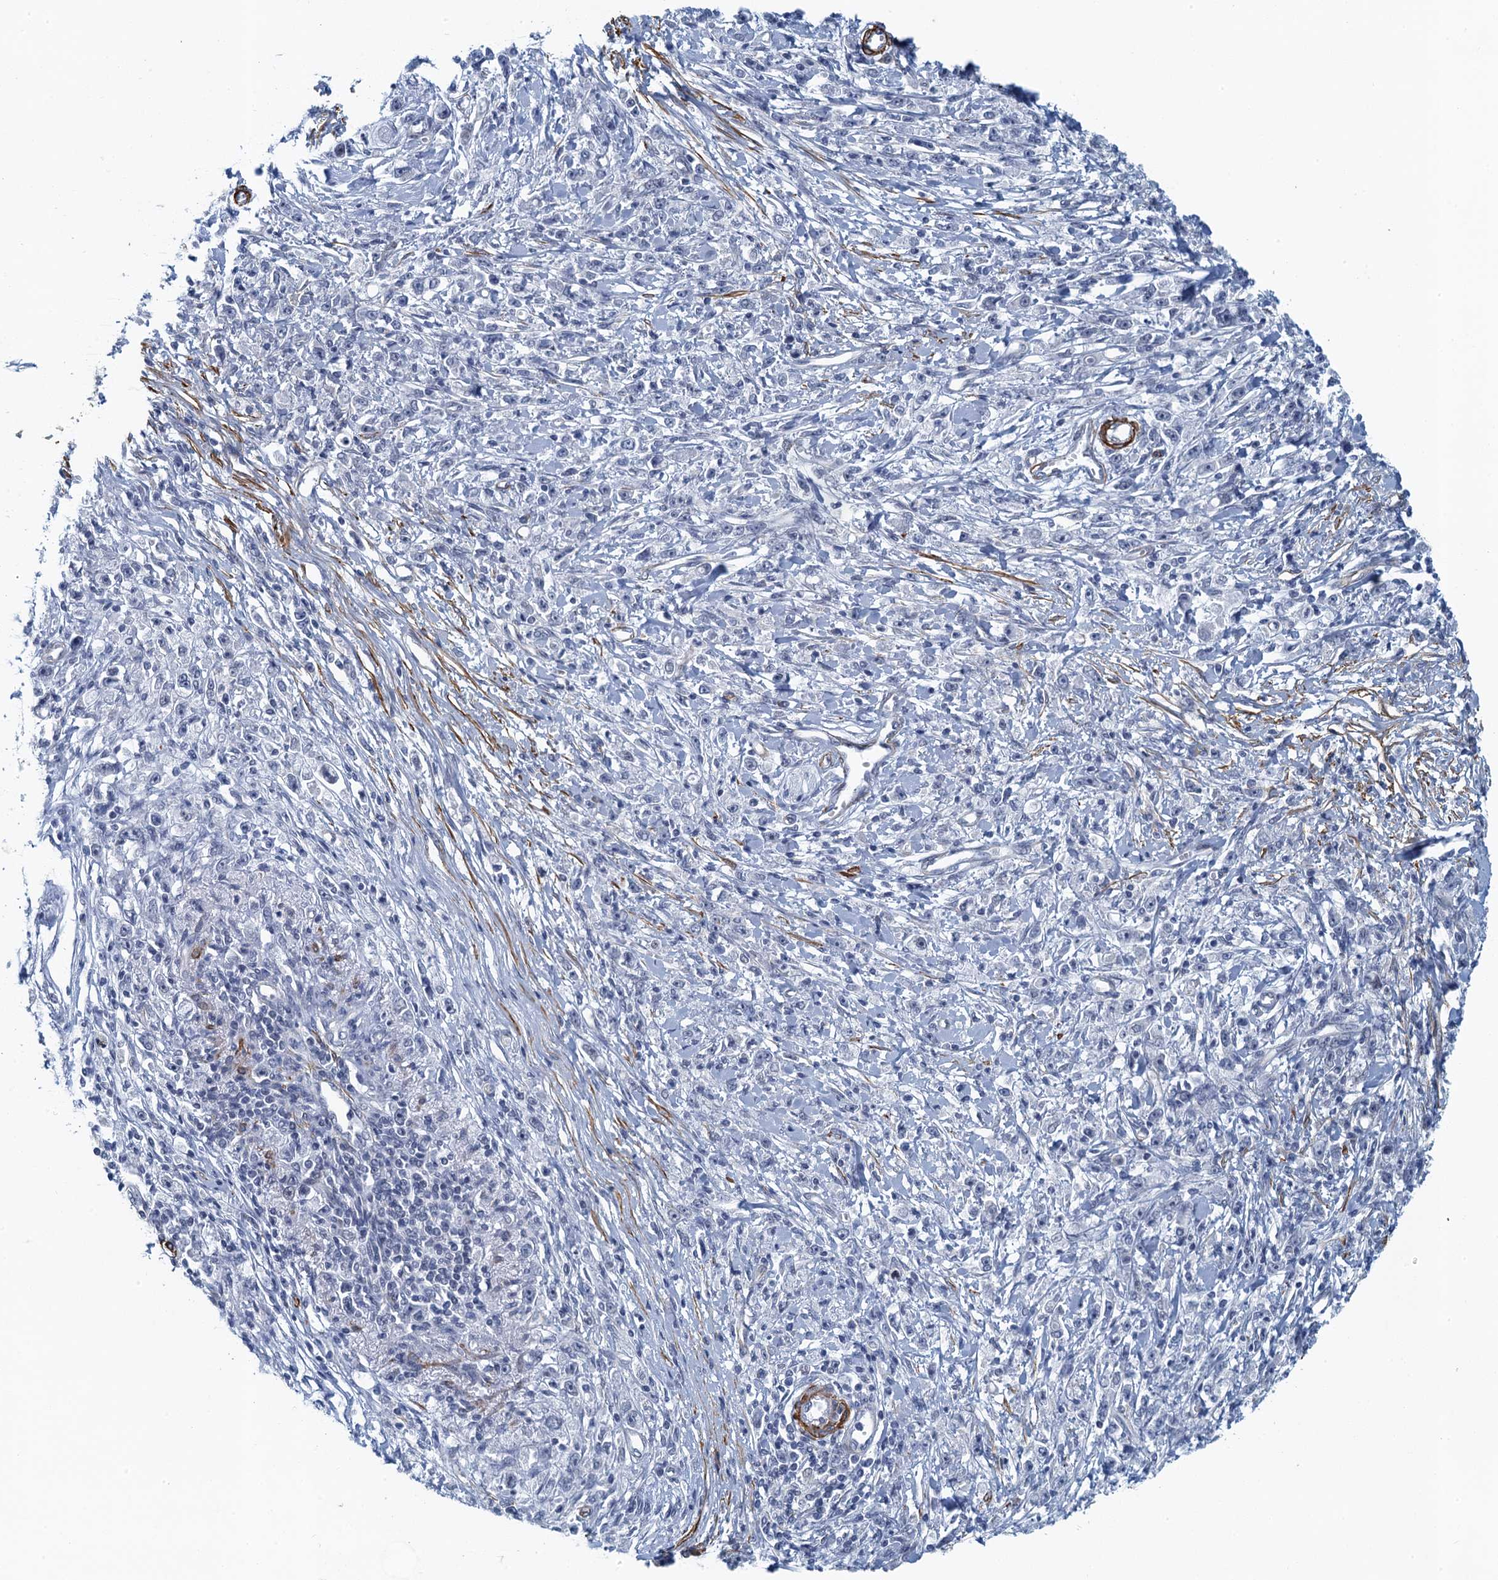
{"staining": {"intensity": "negative", "quantity": "none", "location": "none"}, "tissue": "stomach cancer", "cell_type": "Tumor cells", "image_type": "cancer", "snomed": [{"axis": "morphology", "description": "Adenocarcinoma, NOS"}, {"axis": "topography", "description": "Stomach"}], "caption": "Tumor cells show no significant positivity in adenocarcinoma (stomach).", "gene": "ALG2", "patient": {"sex": "female", "age": 59}}